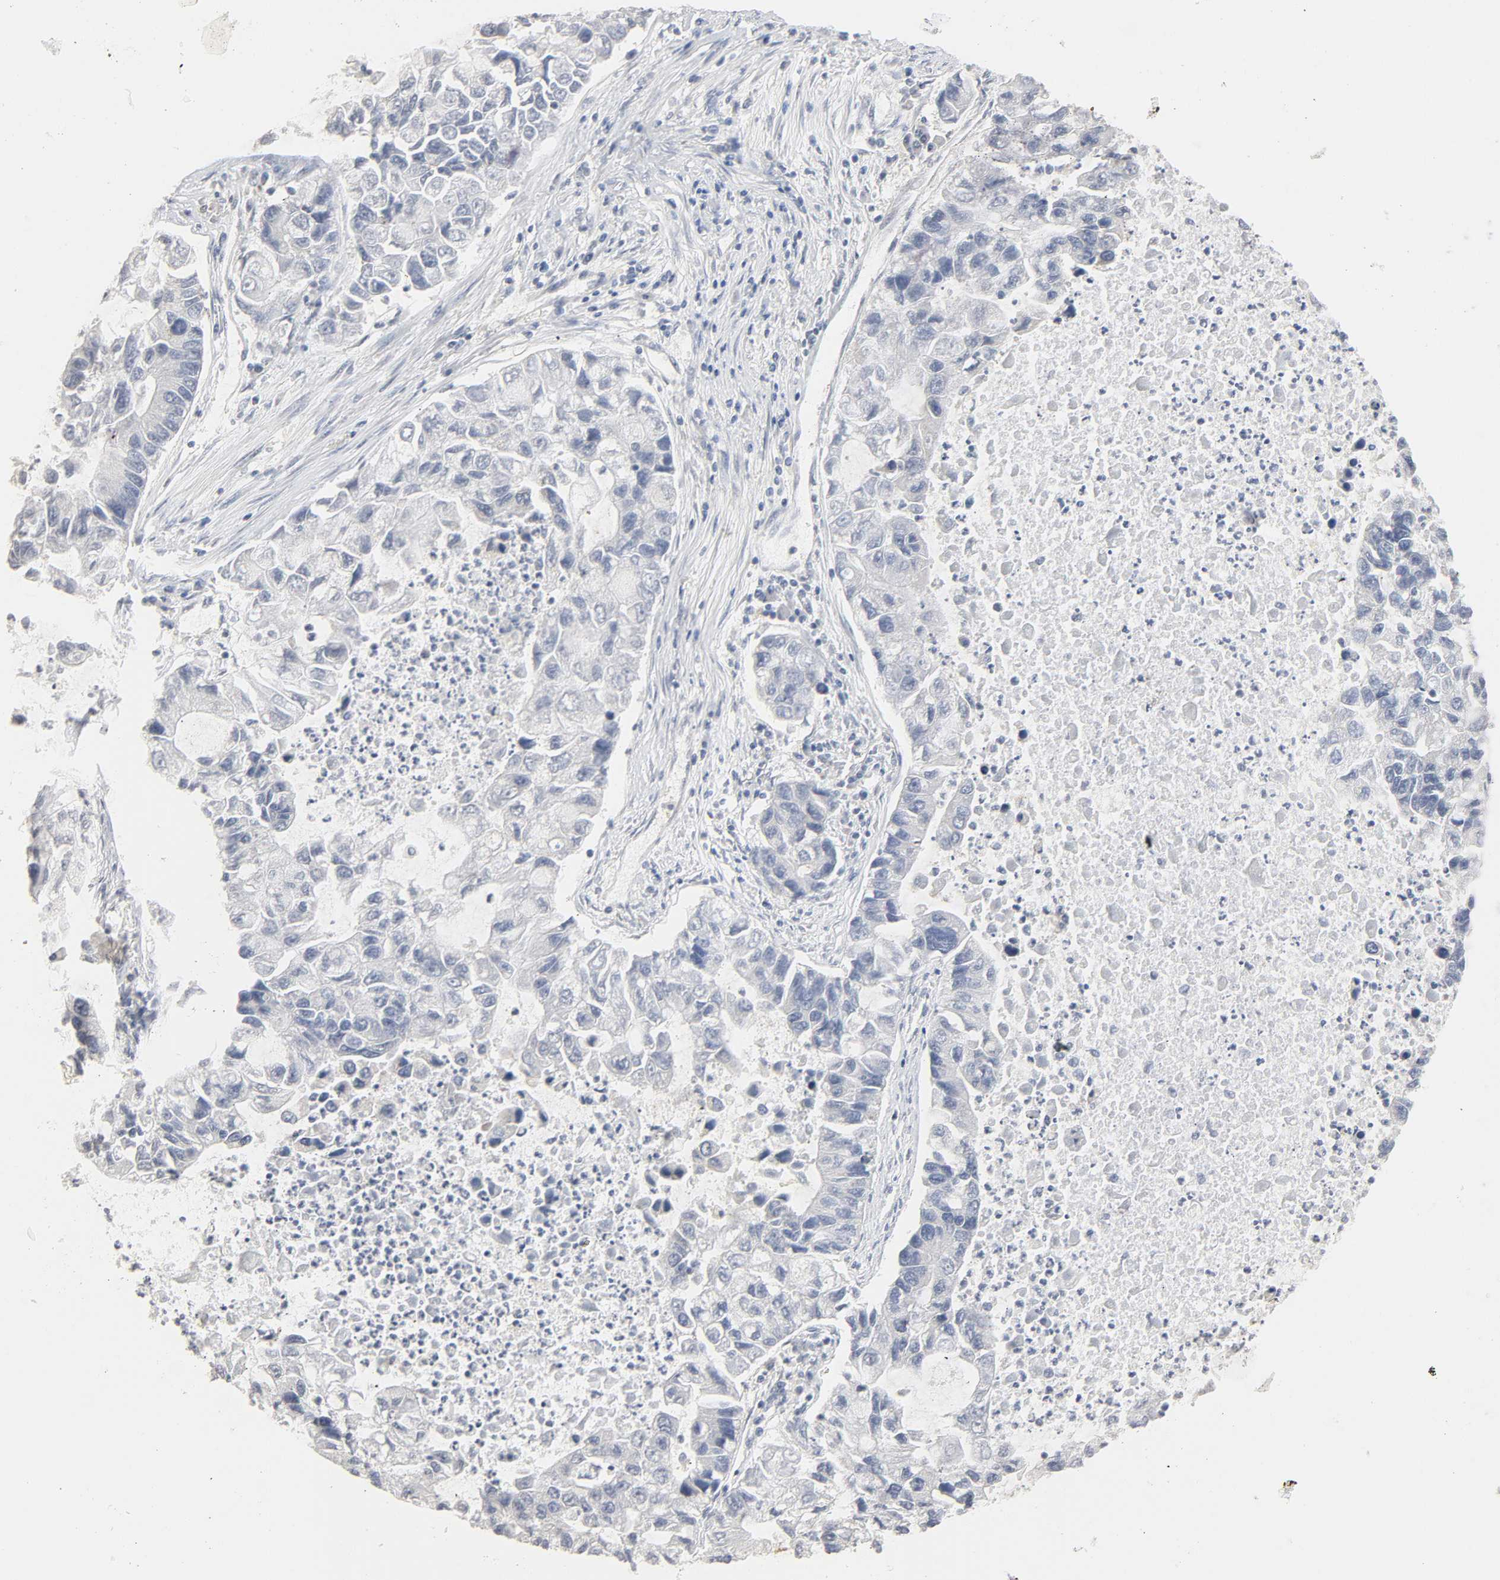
{"staining": {"intensity": "negative", "quantity": "none", "location": "none"}, "tissue": "lung cancer", "cell_type": "Tumor cells", "image_type": "cancer", "snomed": [{"axis": "morphology", "description": "Adenocarcinoma, NOS"}, {"axis": "topography", "description": "Lung"}], "caption": "IHC image of neoplastic tissue: human lung cancer stained with DAB (3,3'-diaminobenzidine) demonstrates no significant protein positivity in tumor cells.", "gene": "CLEC4E", "patient": {"sex": "female", "age": 51}}